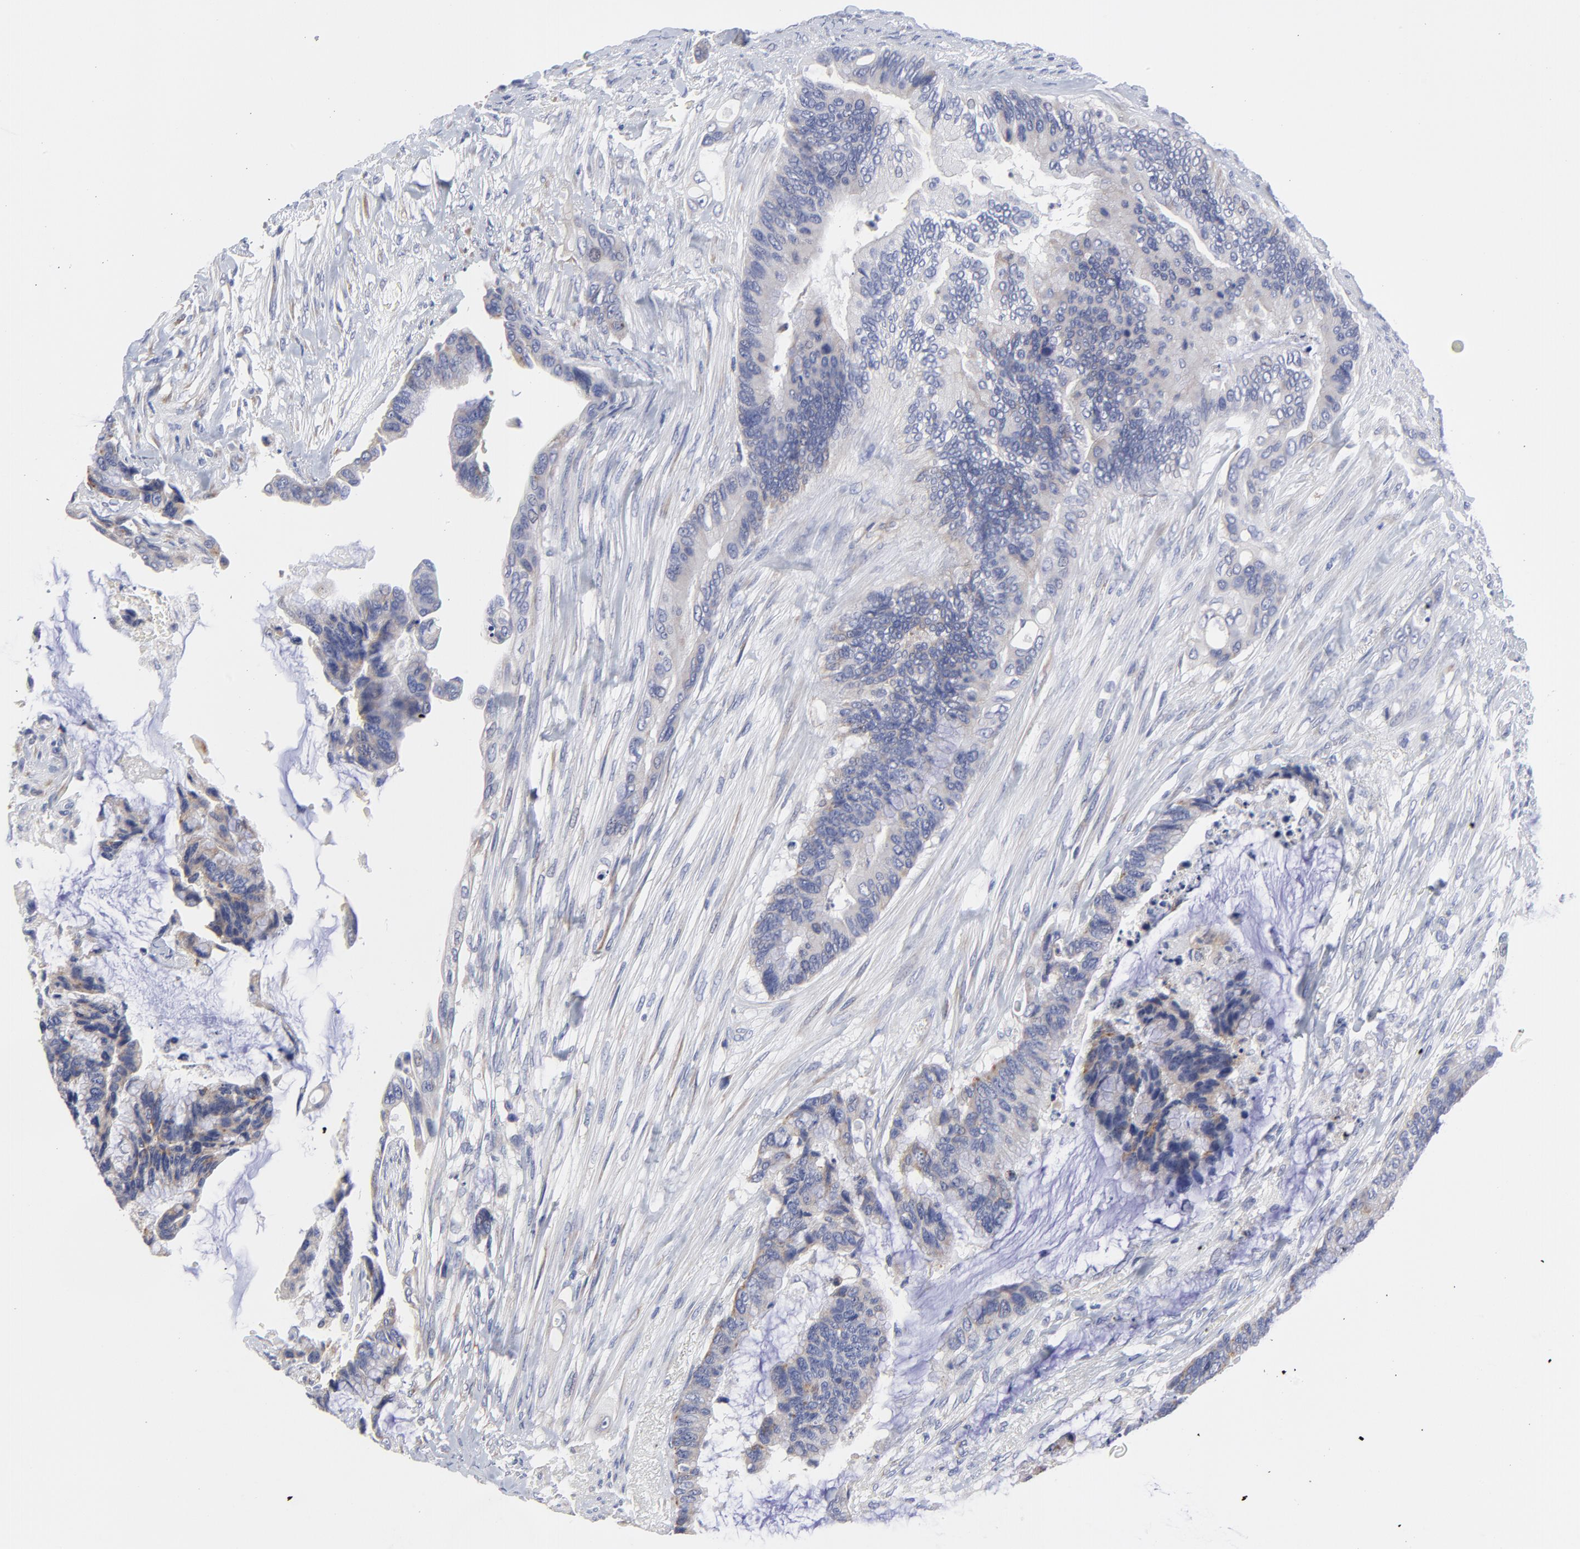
{"staining": {"intensity": "negative", "quantity": "none", "location": "none"}, "tissue": "colorectal cancer", "cell_type": "Tumor cells", "image_type": "cancer", "snomed": [{"axis": "morphology", "description": "Adenocarcinoma, NOS"}, {"axis": "topography", "description": "Rectum"}], "caption": "Tumor cells show no significant protein positivity in adenocarcinoma (colorectal). (DAB (3,3'-diaminobenzidine) IHC with hematoxylin counter stain).", "gene": "DUSP9", "patient": {"sex": "female", "age": 59}}